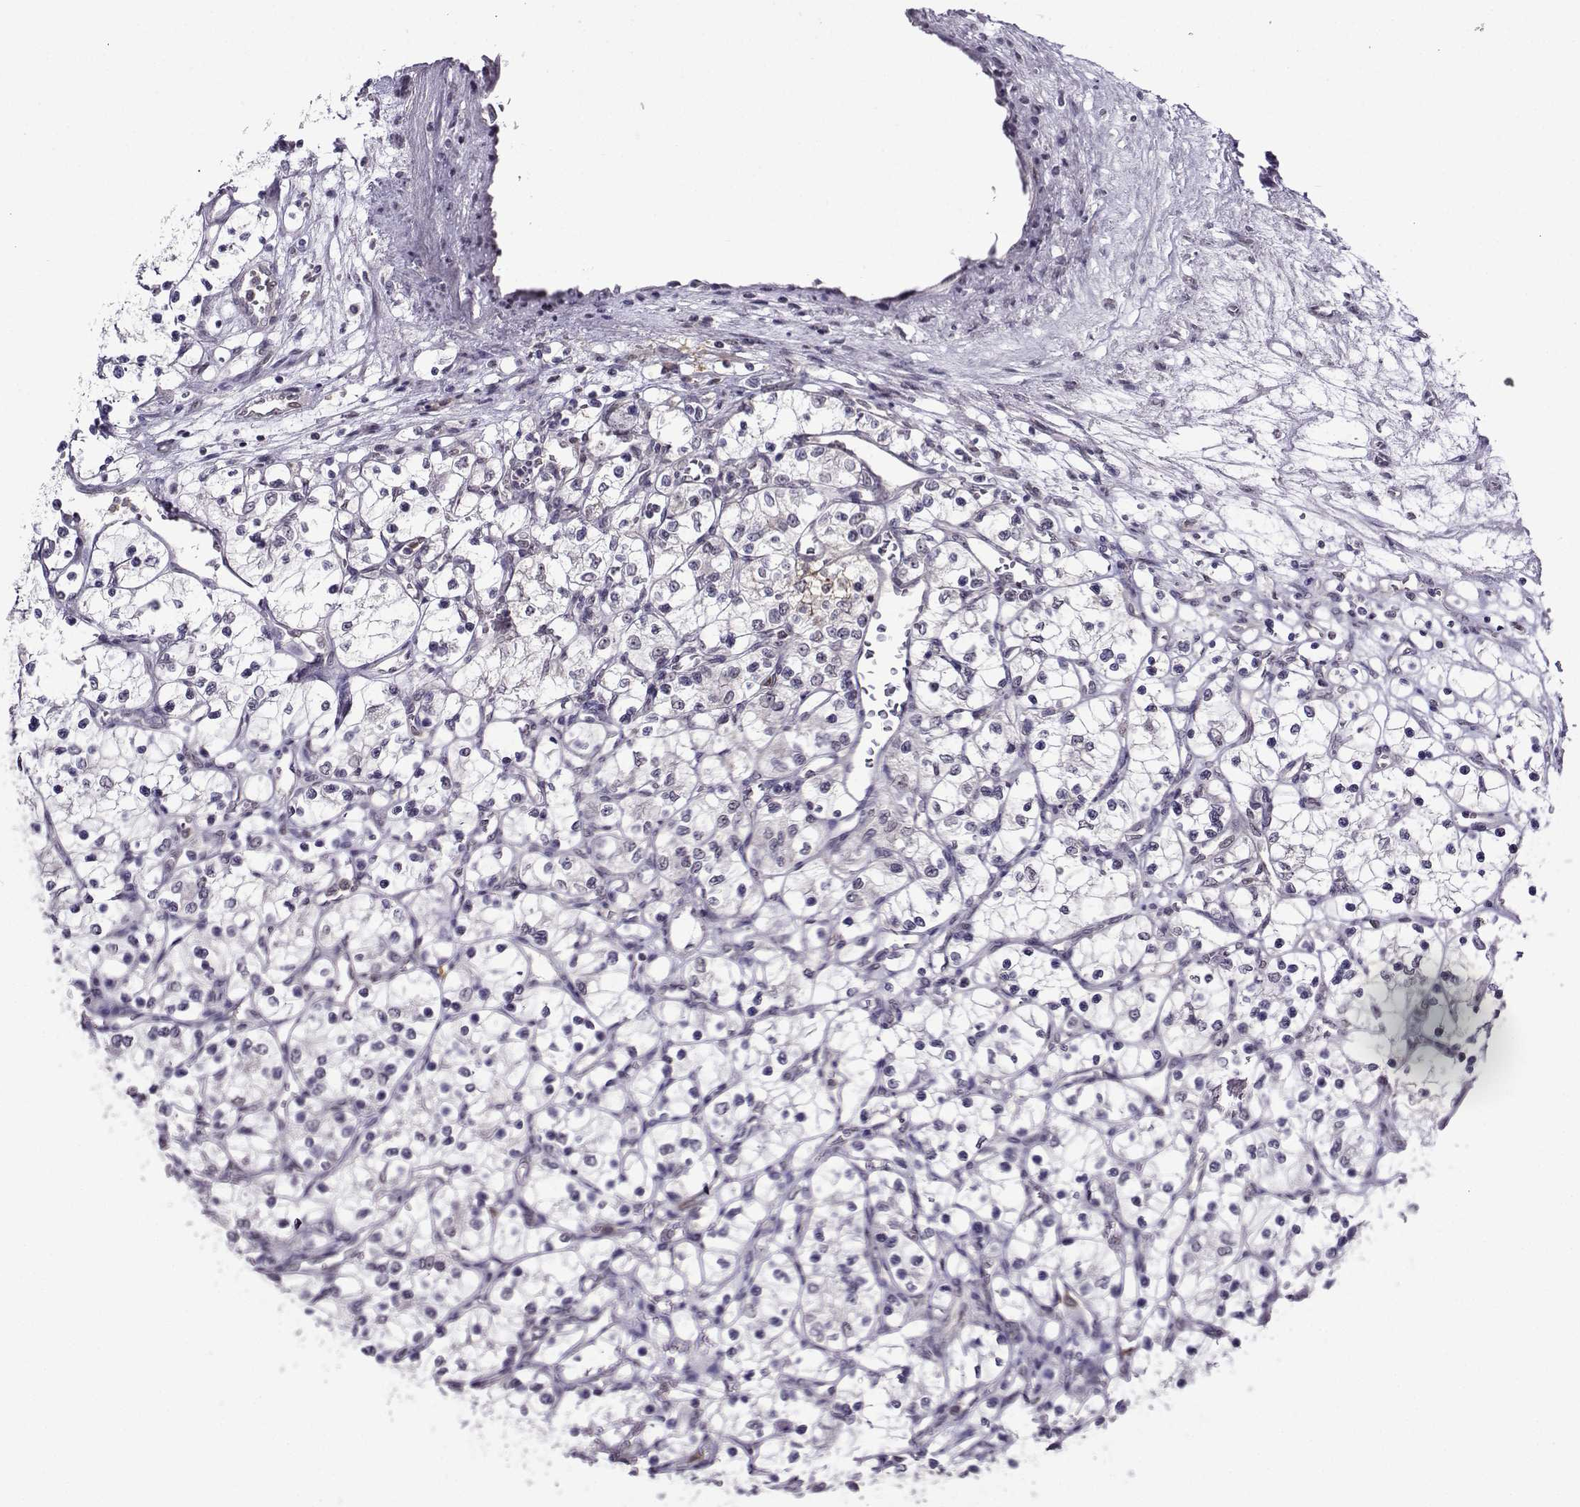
{"staining": {"intensity": "negative", "quantity": "none", "location": "none"}, "tissue": "renal cancer", "cell_type": "Tumor cells", "image_type": "cancer", "snomed": [{"axis": "morphology", "description": "Adenocarcinoma, NOS"}, {"axis": "topography", "description": "Kidney"}], "caption": "Renal adenocarcinoma was stained to show a protein in brown. There is no significant staining in tumor cells.", "gene": "DDX20", "patient": {"sex": "female", "age": 69}}